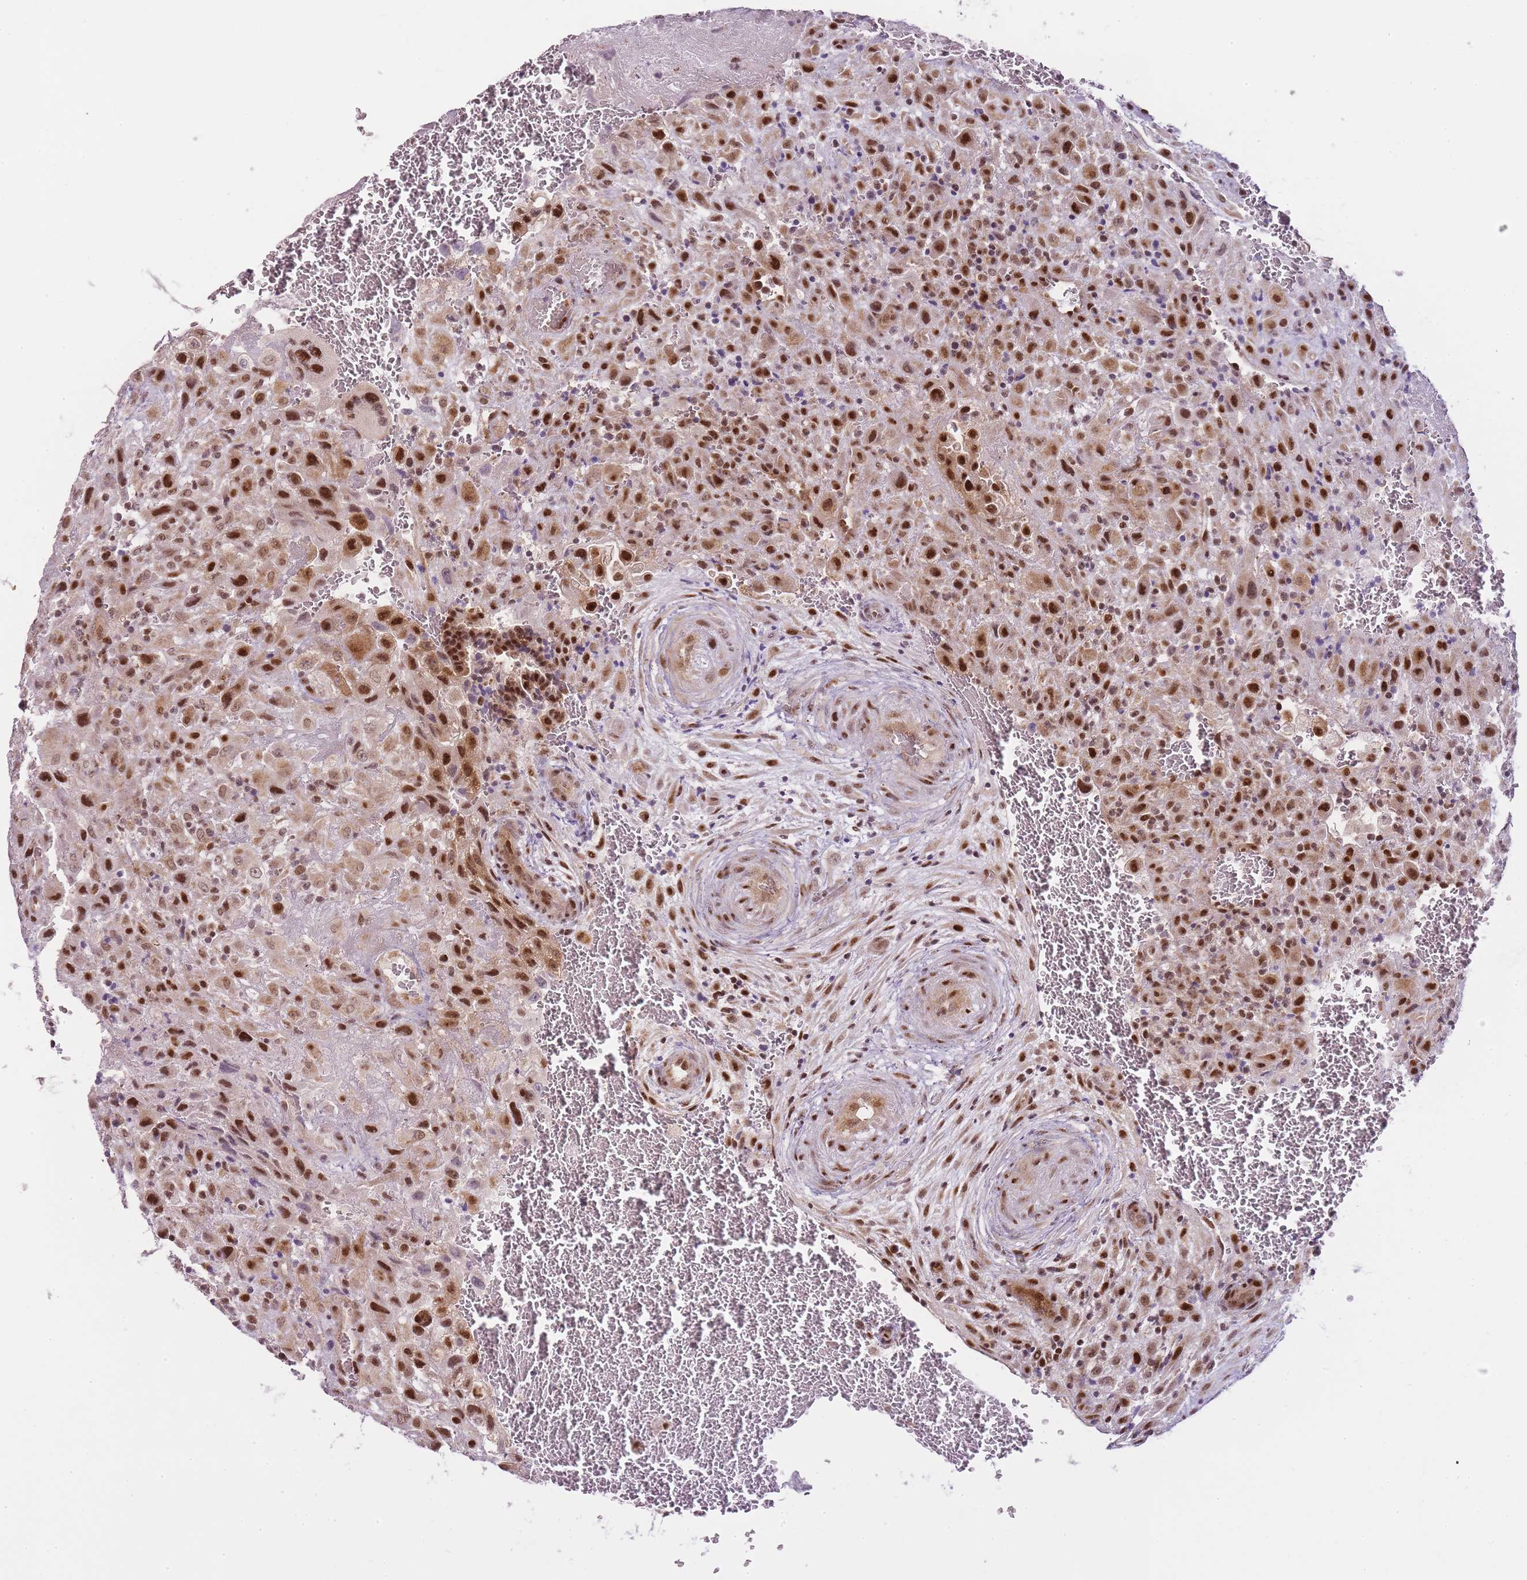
{"staining": {"intensity": "strong", "quantity": ">75%", "location": "cytoplasmic/membranous,nuclear"}, "tissue": "placenta", "cell_type": "Decidual cells", "image_type": "normal", "snomed": [{"axis": "morphology", "description": "Normal tissue, NOS"}, {"axis": "topography", "description": "Placenta"}], "caption": "Normal placenta shows strong cytoplasmic/membranous,nuclear positivity in about >75% of decidual cells (brown staining indicates protein expression, while blue staining denotes nuclei)..", "gene": "OGG1", "patient": {"sex": "female", "age": 35}}